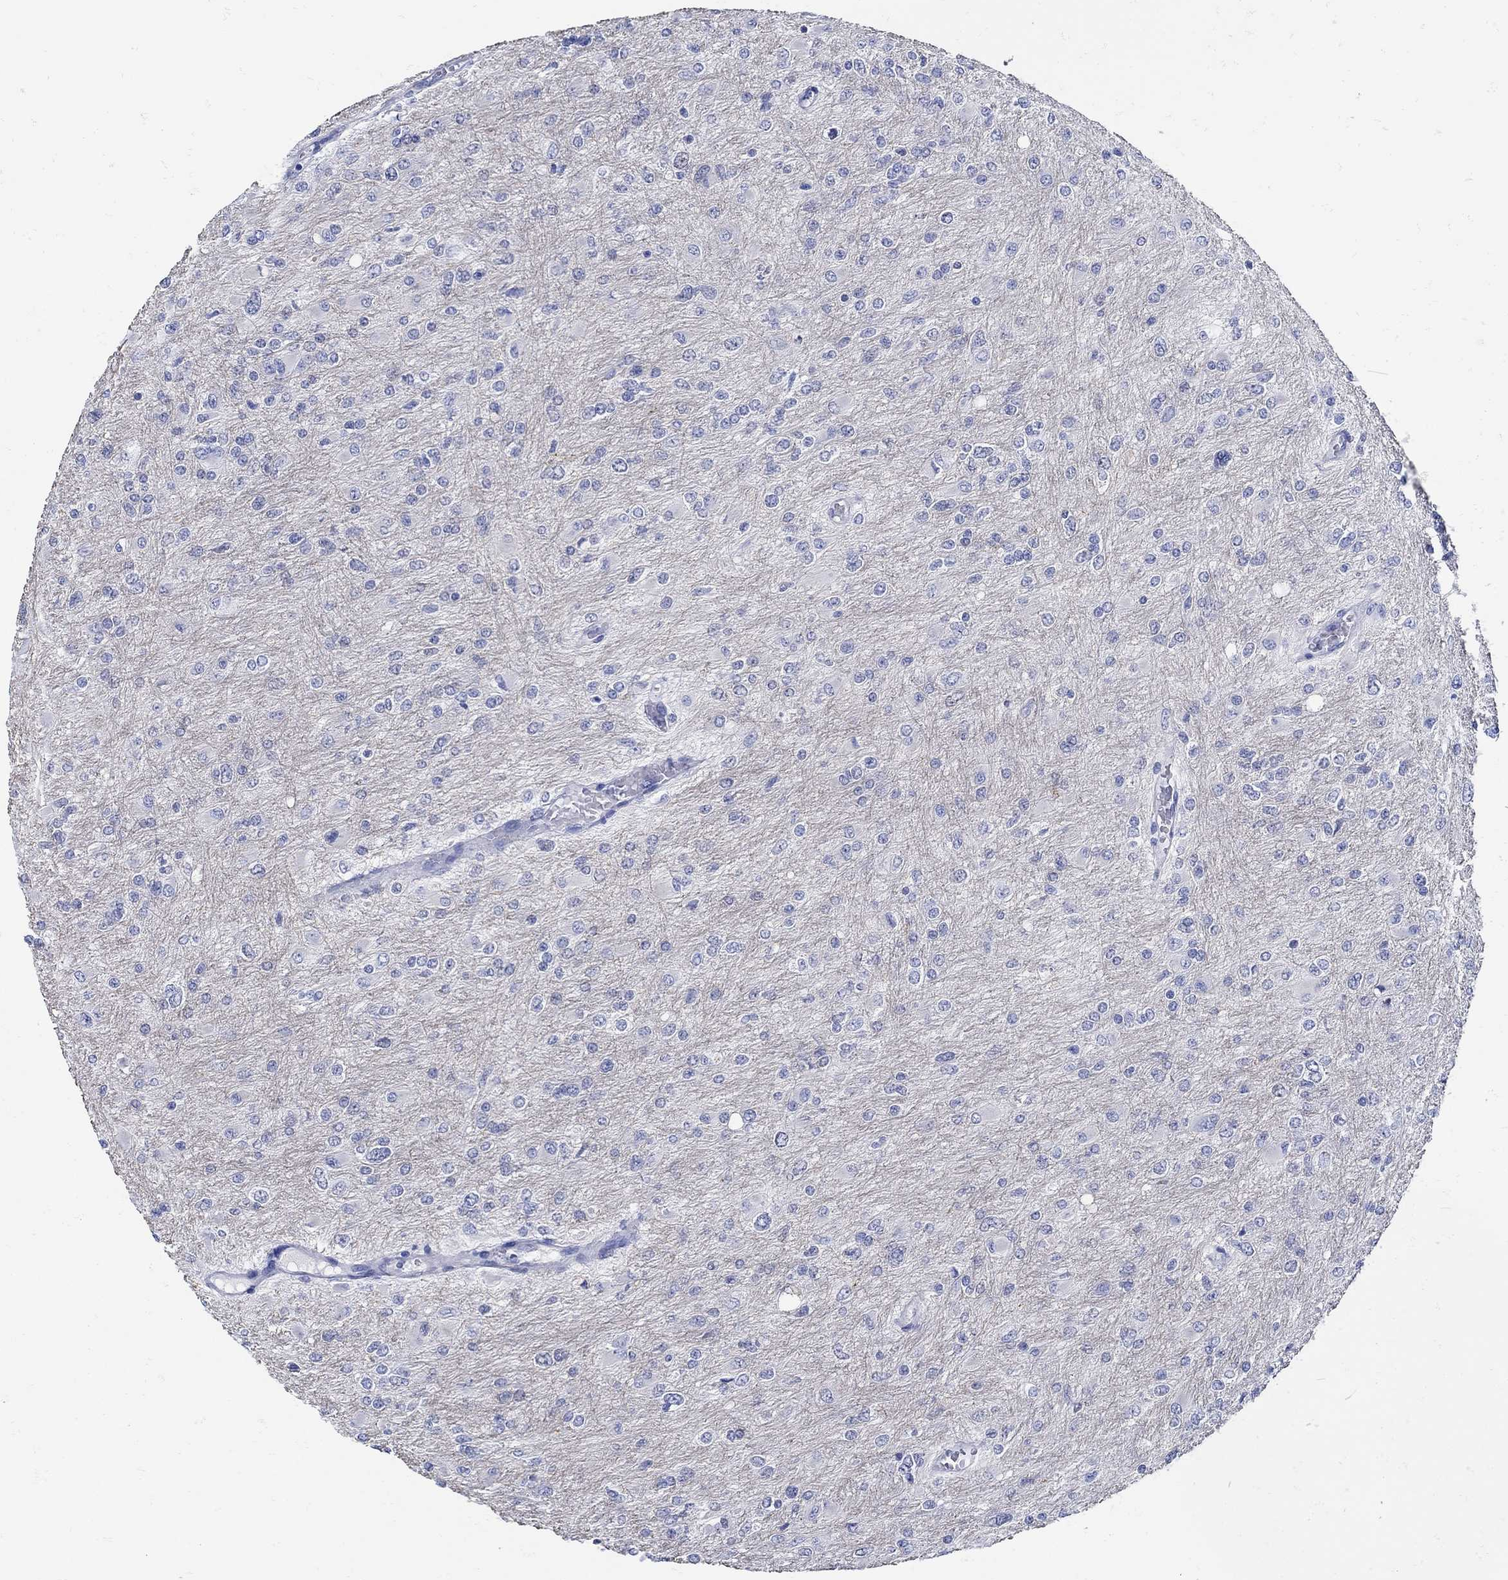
{"staining": {"intensity": "negative", "quantity": "none", "location": "none"}, "tissue": "glioma", "cell_type": "Tumor cells", "image_type": "cancer", "snomed": [{"axis": "morphology", "description": "Glioma, malignant, High grade"}, {"axis": "topography", "description": "Cerebral cortex"}], "caption": "Malignant glioma (high-grade) was stained to show a protein in brown. There is no significant positivity in tumor cells.", "gene": "NOS1", "patient": {"sex": "female", "age": 36}}